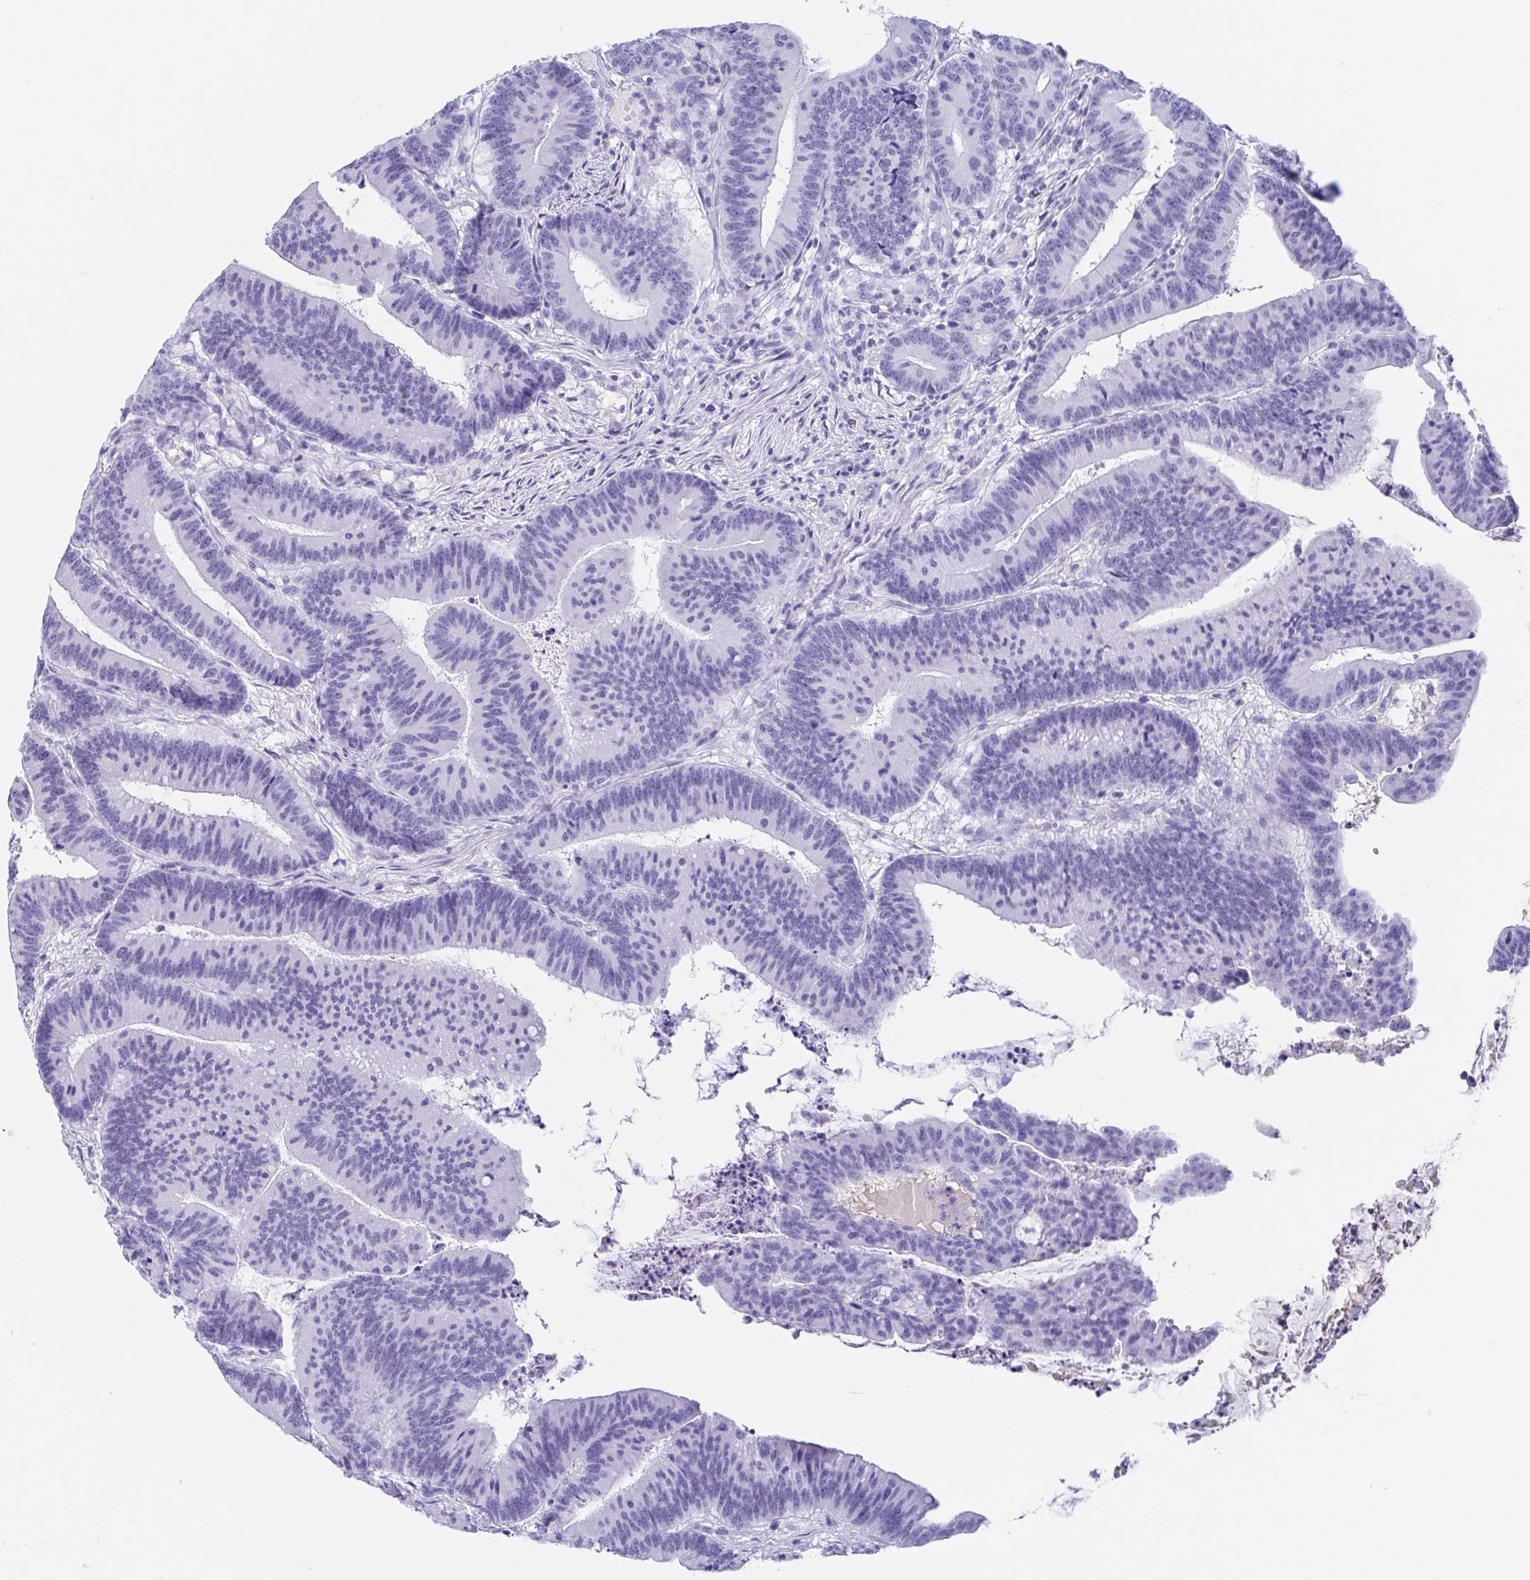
{"staining": {"intensity": "negative", "quantity": "none", "location": "none"}, "tissue": "colorectal cancer", "cell_type": "Tumor cells", "image_type": "cancer", "snomed": [{"axis": "morphology", "description": "Adenocarcinoma, NOS"}, {"axis": "topography", "description": "Colon"}], "caption": "High power microscopy photomicrograph of an immunohistochemistry histopathology image of adenocarcinoma (colorectal), revealing no significant positivity in tumor cells.", "gene": "GKN1", "patient": {"sex": "female", "age": 78}}